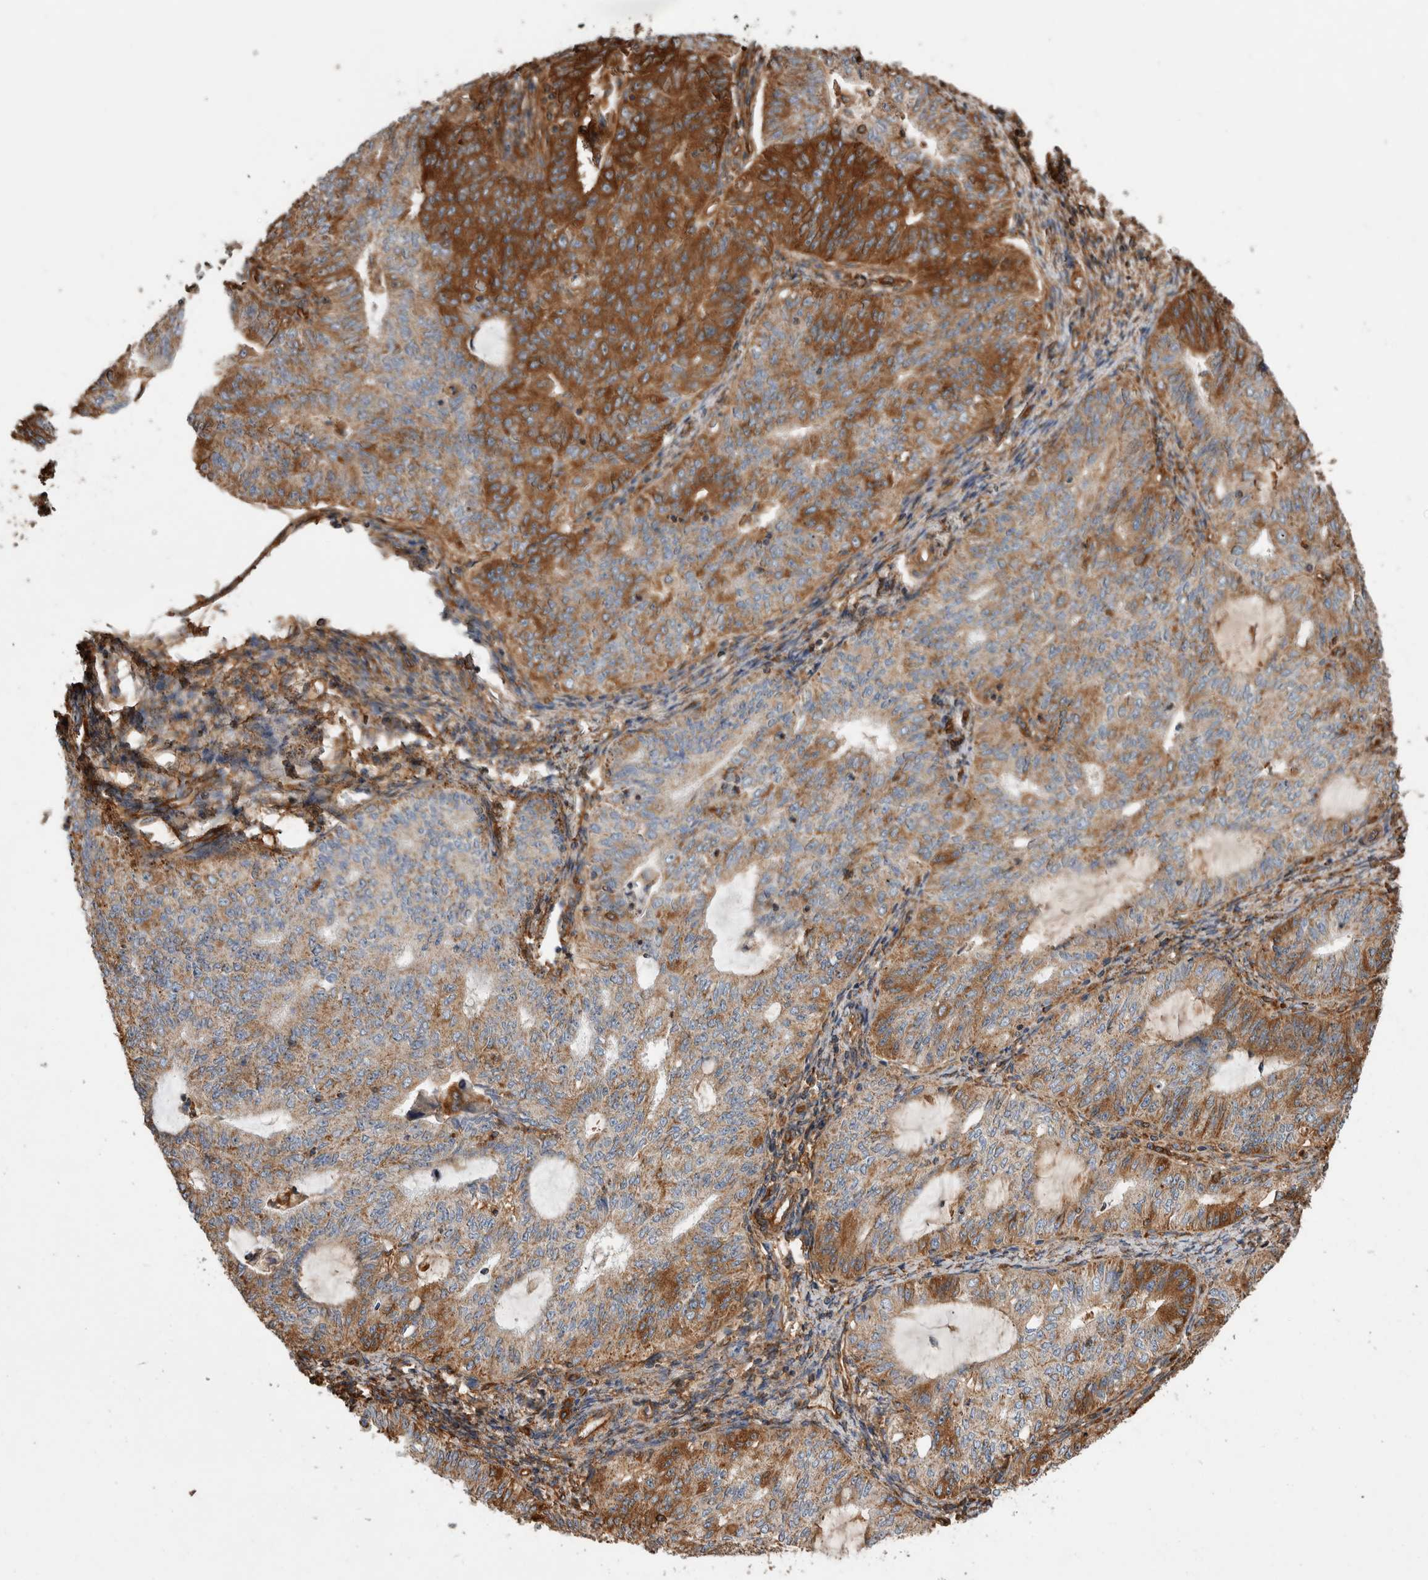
{"staining": {"intensity": "strong", "quantity": "25%-75%", "location": "cytoplasmic/membranous"}, "tissue": "endometrial cancer", "cell_type": "Tumor cells", "image_type": "cancer", "snomed": [{"axis": "morphology", "description": "Adenocarcinoma, NOS"}, {"axis": "topography", "description": "Endometrium"}], "caption": "Immunohistochemical staining of human endometrial adenocarcinoma displays high levels of strong cytoplasmic/membranous staining in approximately 25%-75% of tumor cells.", "gene": "ZNF397", "patient": {"sex": "female", "age": 32}}